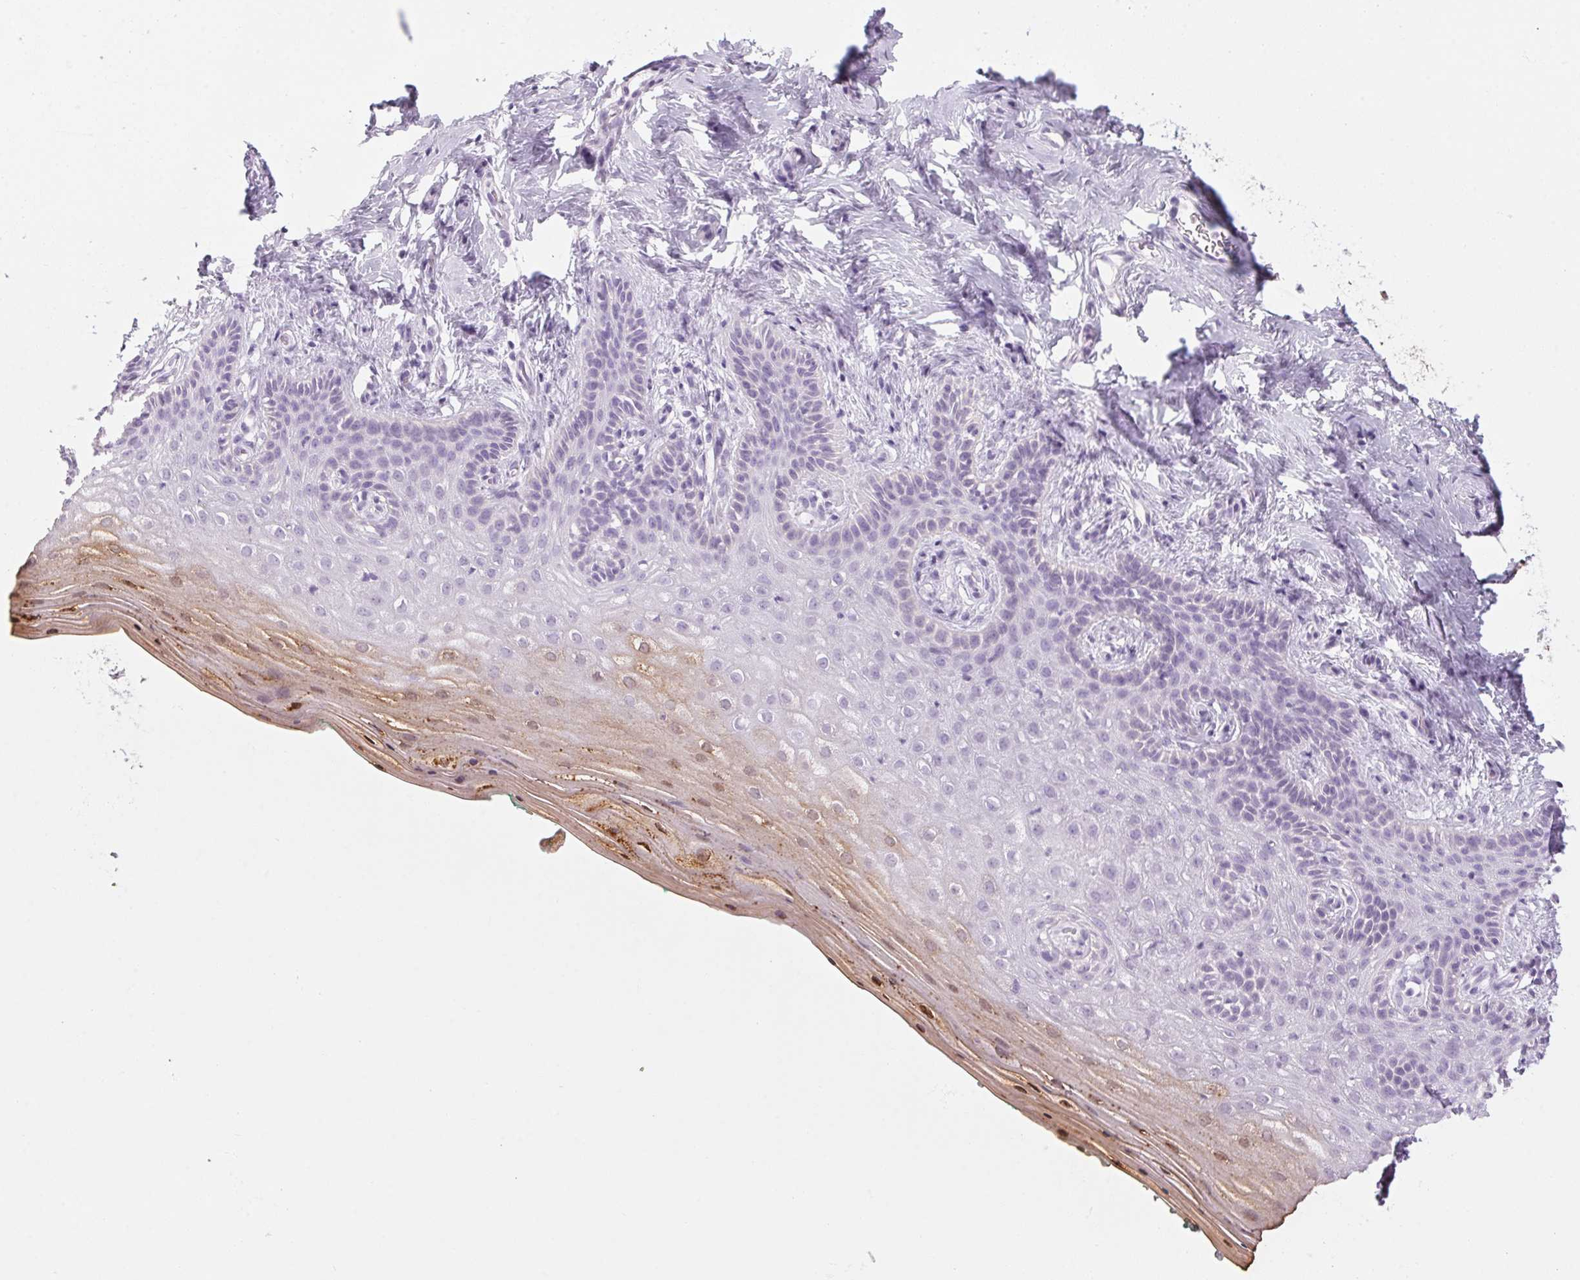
{"staining": {"intensity": "moderate", "quantity": "<25%", "location": "cytoplasmic/membranous,nuclear"}, "tissue": "vagina", "cell_type": "Squamous epithelial cells", "image_type": "normal", "snomed": [{"axis": "morphology", "description": "Normal tissue, NOS"}, {"axis": "topography", "description": "Vagina"}], "caption": "This is an image of immunohistochemistry staining of normal vagina, which shows moderate staining in the cytoplasmic/membranous,nuclear of squamous epithelial cells.", "gene": "RPTN", "patient": {"sex": "female", "age": 45}}